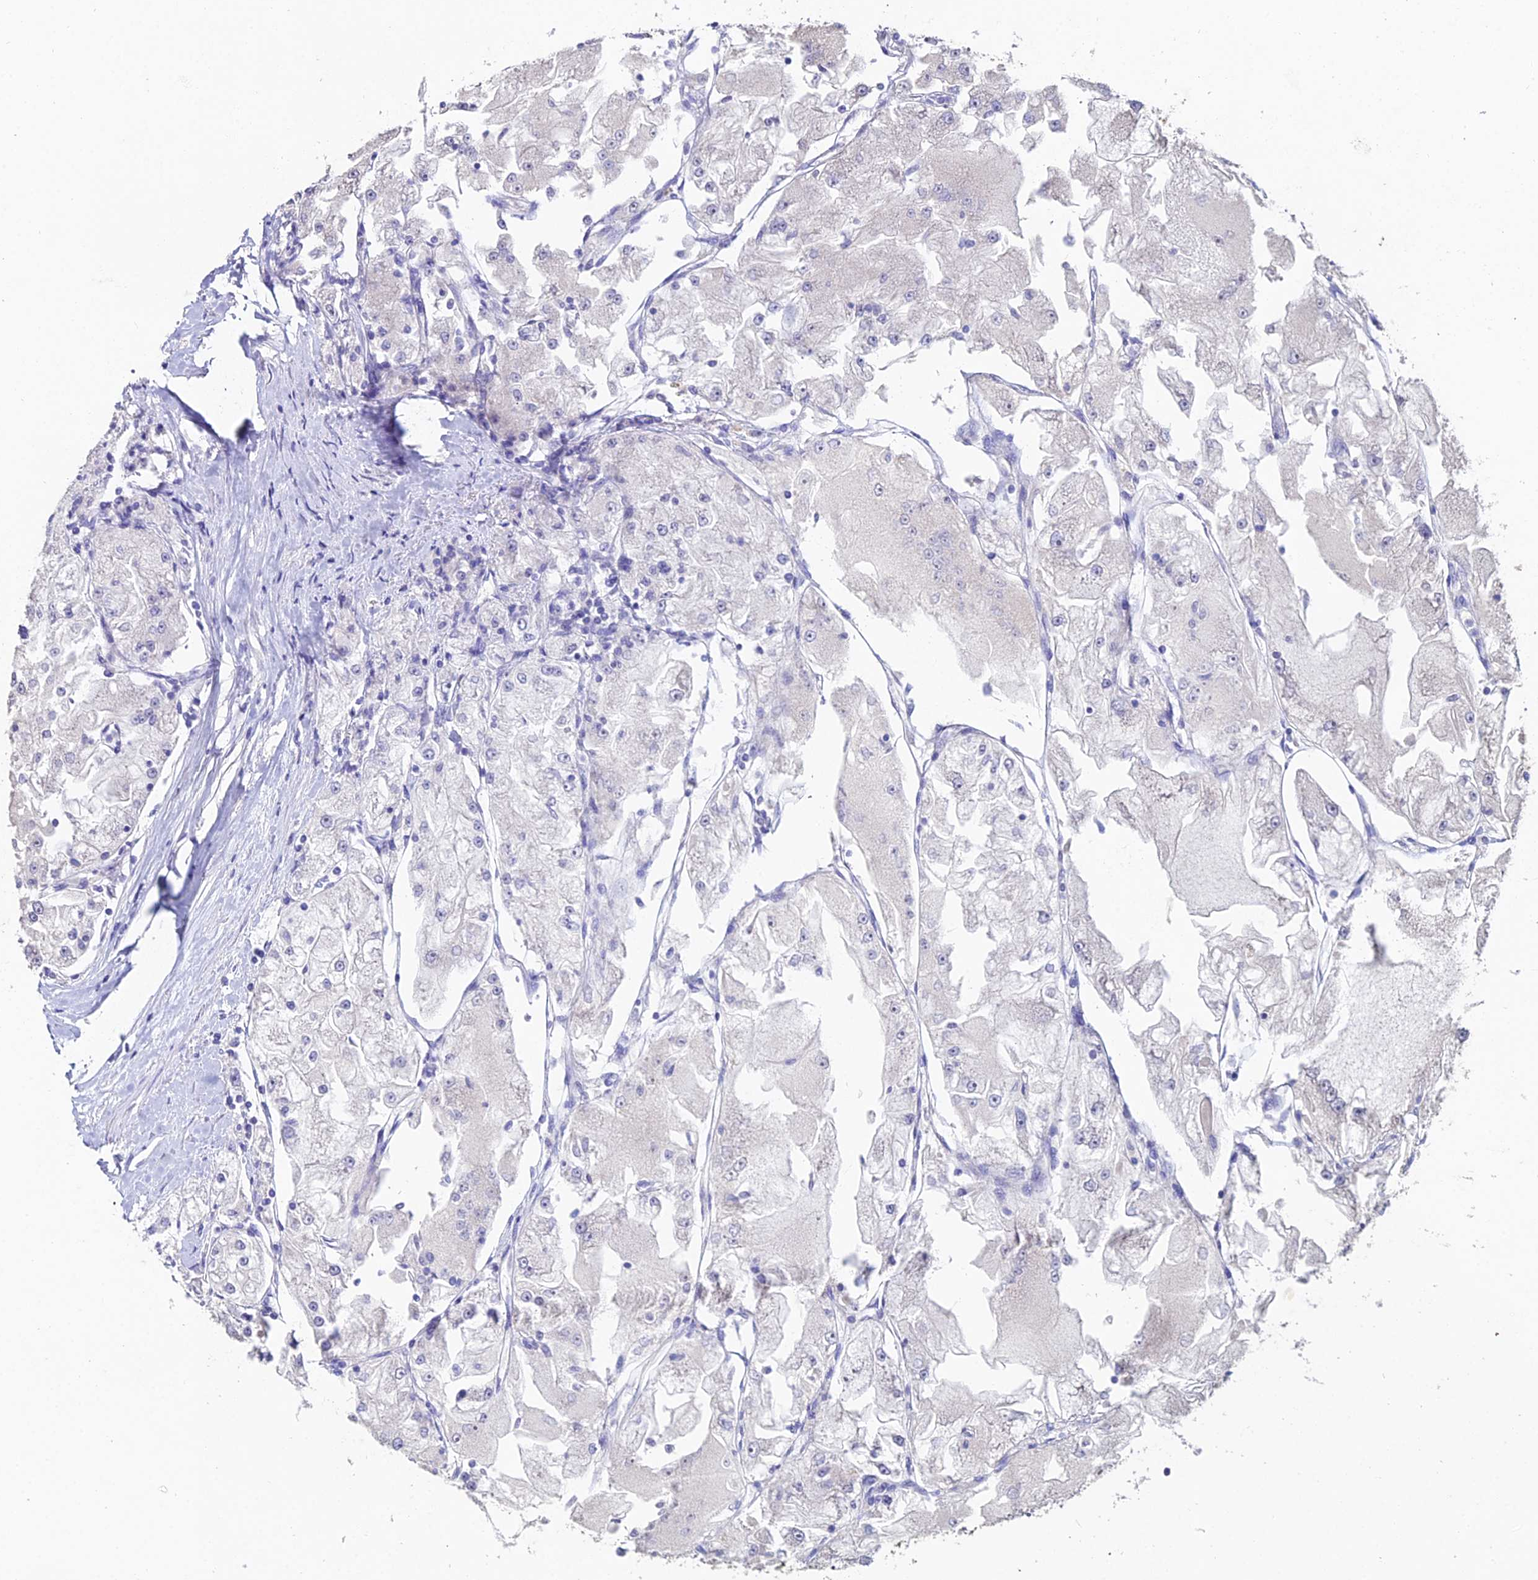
{"staining": {"intensity": "negative", "quantity": "none", "location": "none"}, "tissue": "renal cancer", "cell_type": "Tumor cells", "image_type": "cancer", "snomed": [{"axis": "morphology", "description": "Adenocarcinoma, NOS"}, {"axis": "topography", "description": "Kidney"}], "caption": "An IHC photomicrograph of renal cancer (adenocarcinoma) is shown. There is no staining in tumor cells of renal cancer (adenocarcinoma).", "gene": "ESRRG", "patient": {"sex": "female", "age": 72}}